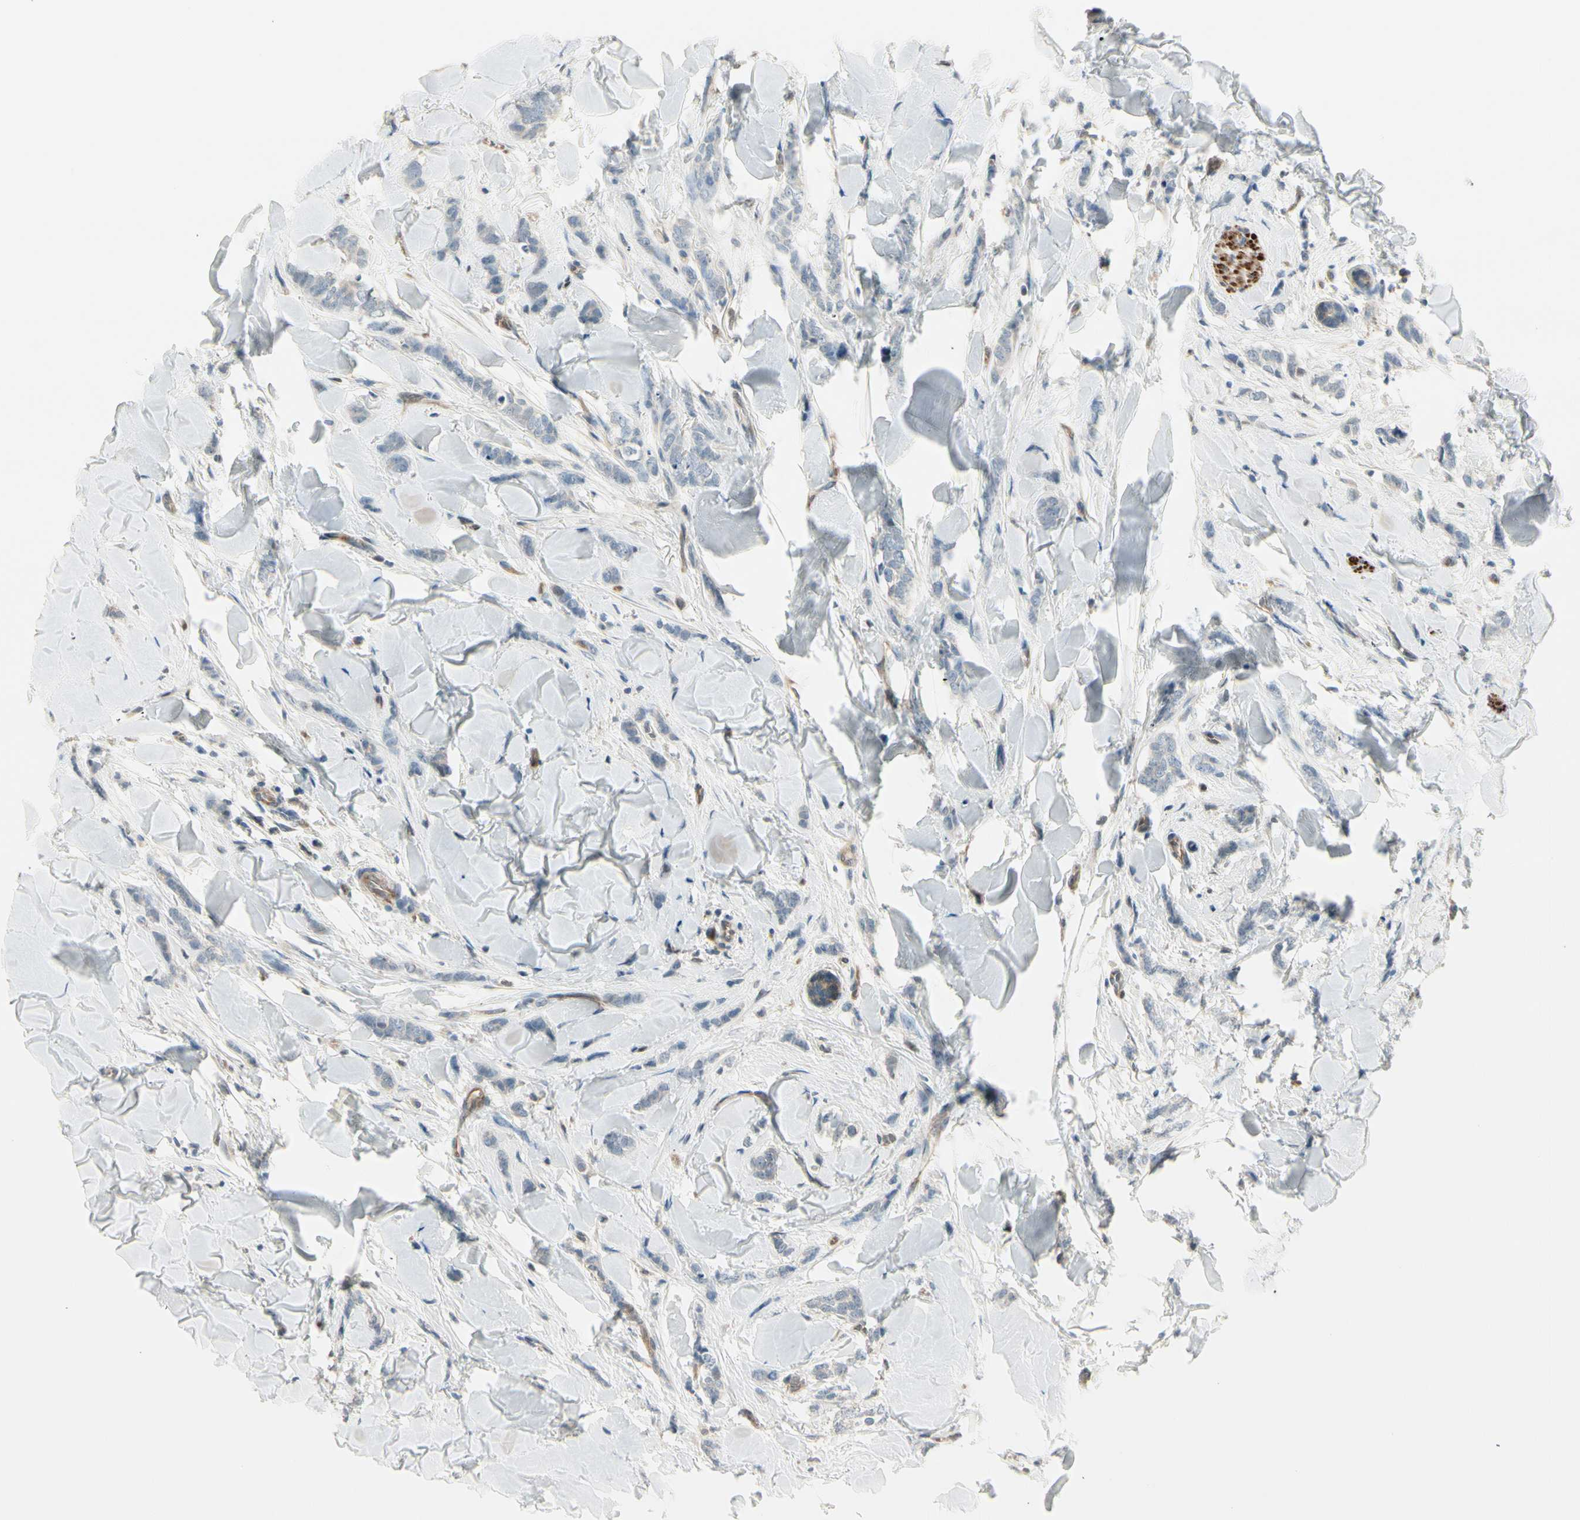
{"staining": {"intensity": "negative", "quantity": "none", "location": "none"}, "tissue": "breast cancer", "cell_type": "Tumor cells", "image_type": "cancer", "snomed": [{"axis": "morphology", "description": "Lobular carcinoma"}, {"axis": "topography", "description": "Skin"}, {"axis": "topography", "description": "Breast"}], "caption": "IHC image of breast cancer (lobular carcinoma) stained for a protein (brown), which exhibits no staining in tumor cells. Brightfield microscopy of immunohistochemistry stained with DAB (3,3'-diaminobenzidine) (brown) and hematoxylin (blue), captured at high magnification.", "gene": "SVBP", "patient": {"sex": "female", "age": 46}}